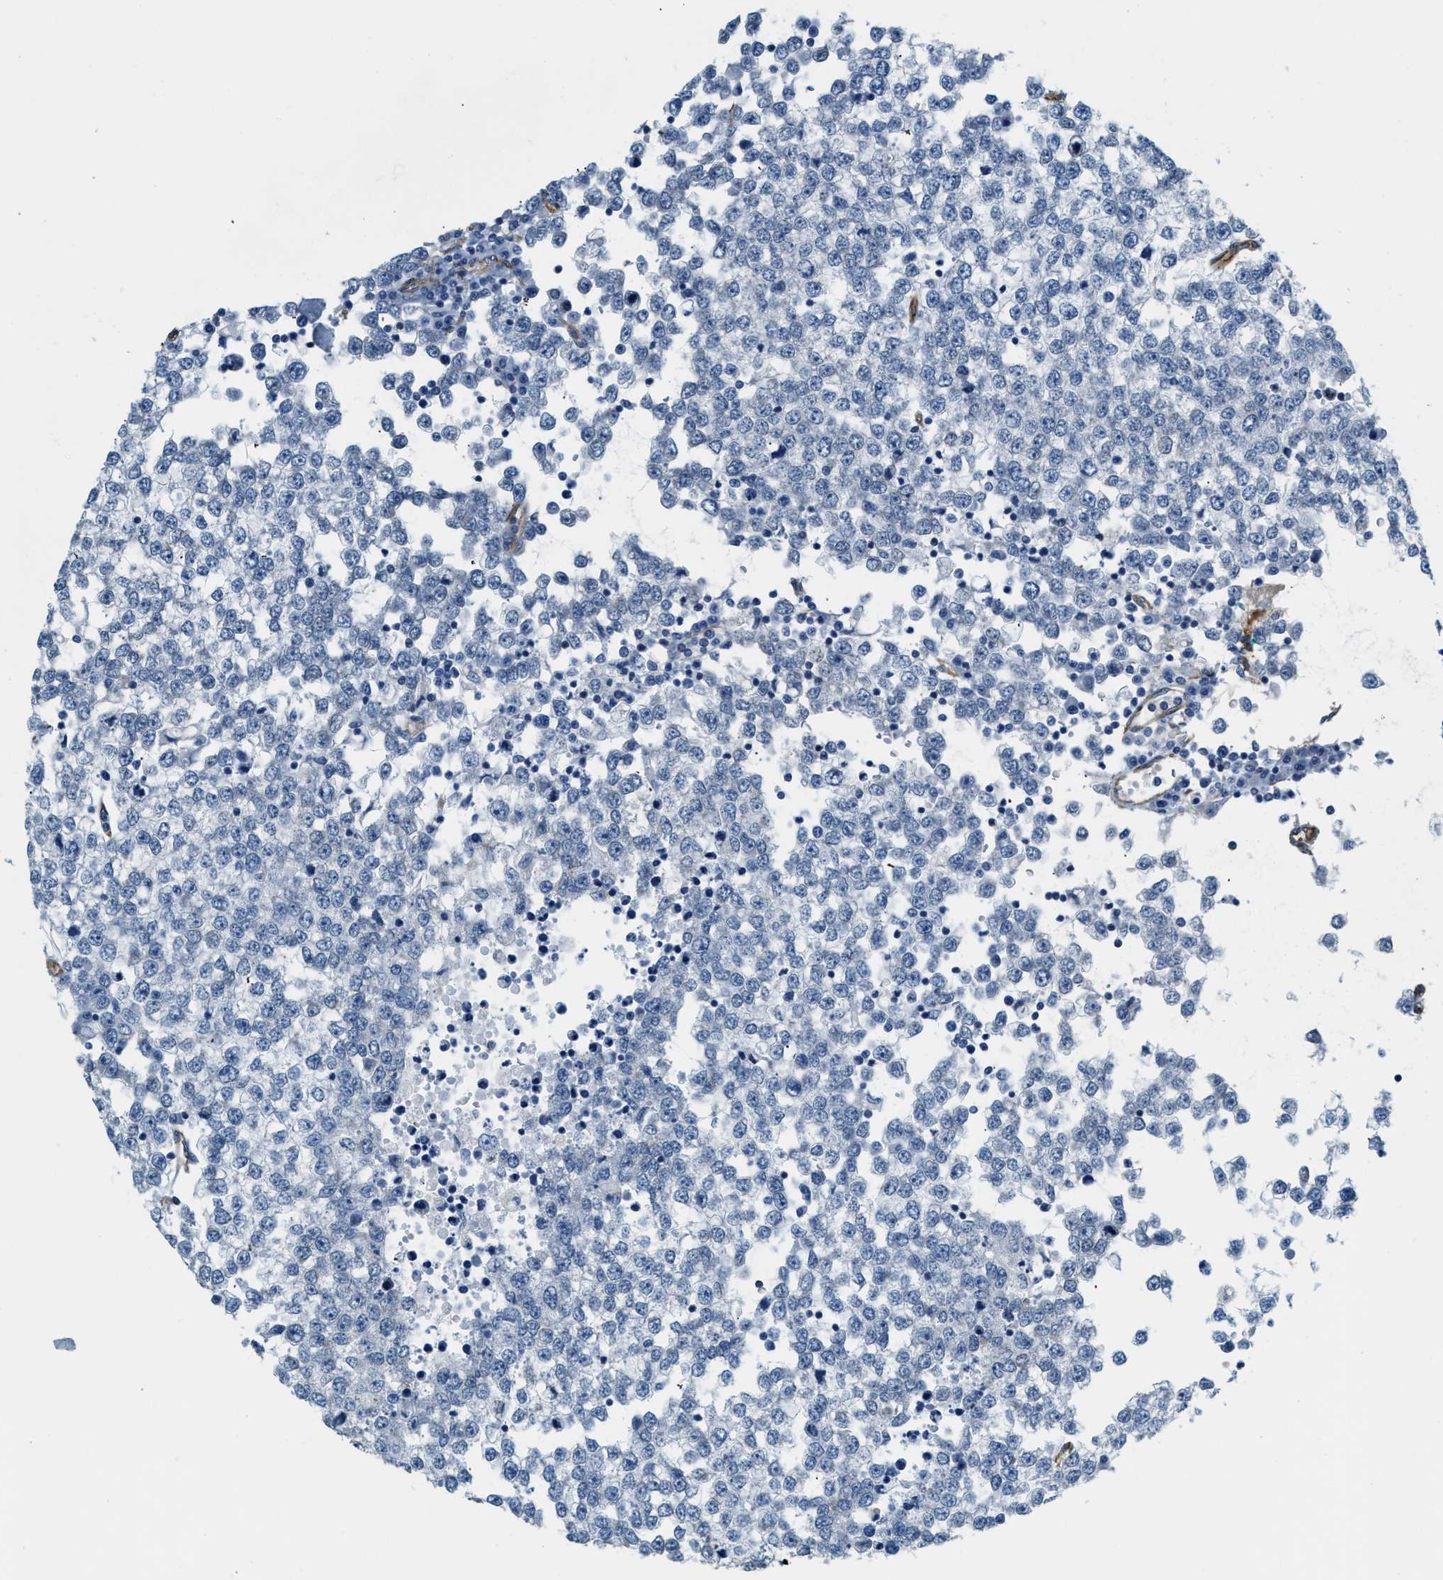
{"staining": {"intensity": "negative", "quantity": "none", "location": "none"}, "tissue": "testis cancer", "cell_type": "Tumor cells", "image_type": "cancer", "snomed": [{"axis": "morphology", "description": "Seminoma, NOS"}, {"axis": "topography", "description": "Testis"}], "caption": "Image shows no significant protein expression in tumor cells of testis cancer (seminoma).", "gene": "TMEM43", "patient": {"sex": "male", "age": 65}}